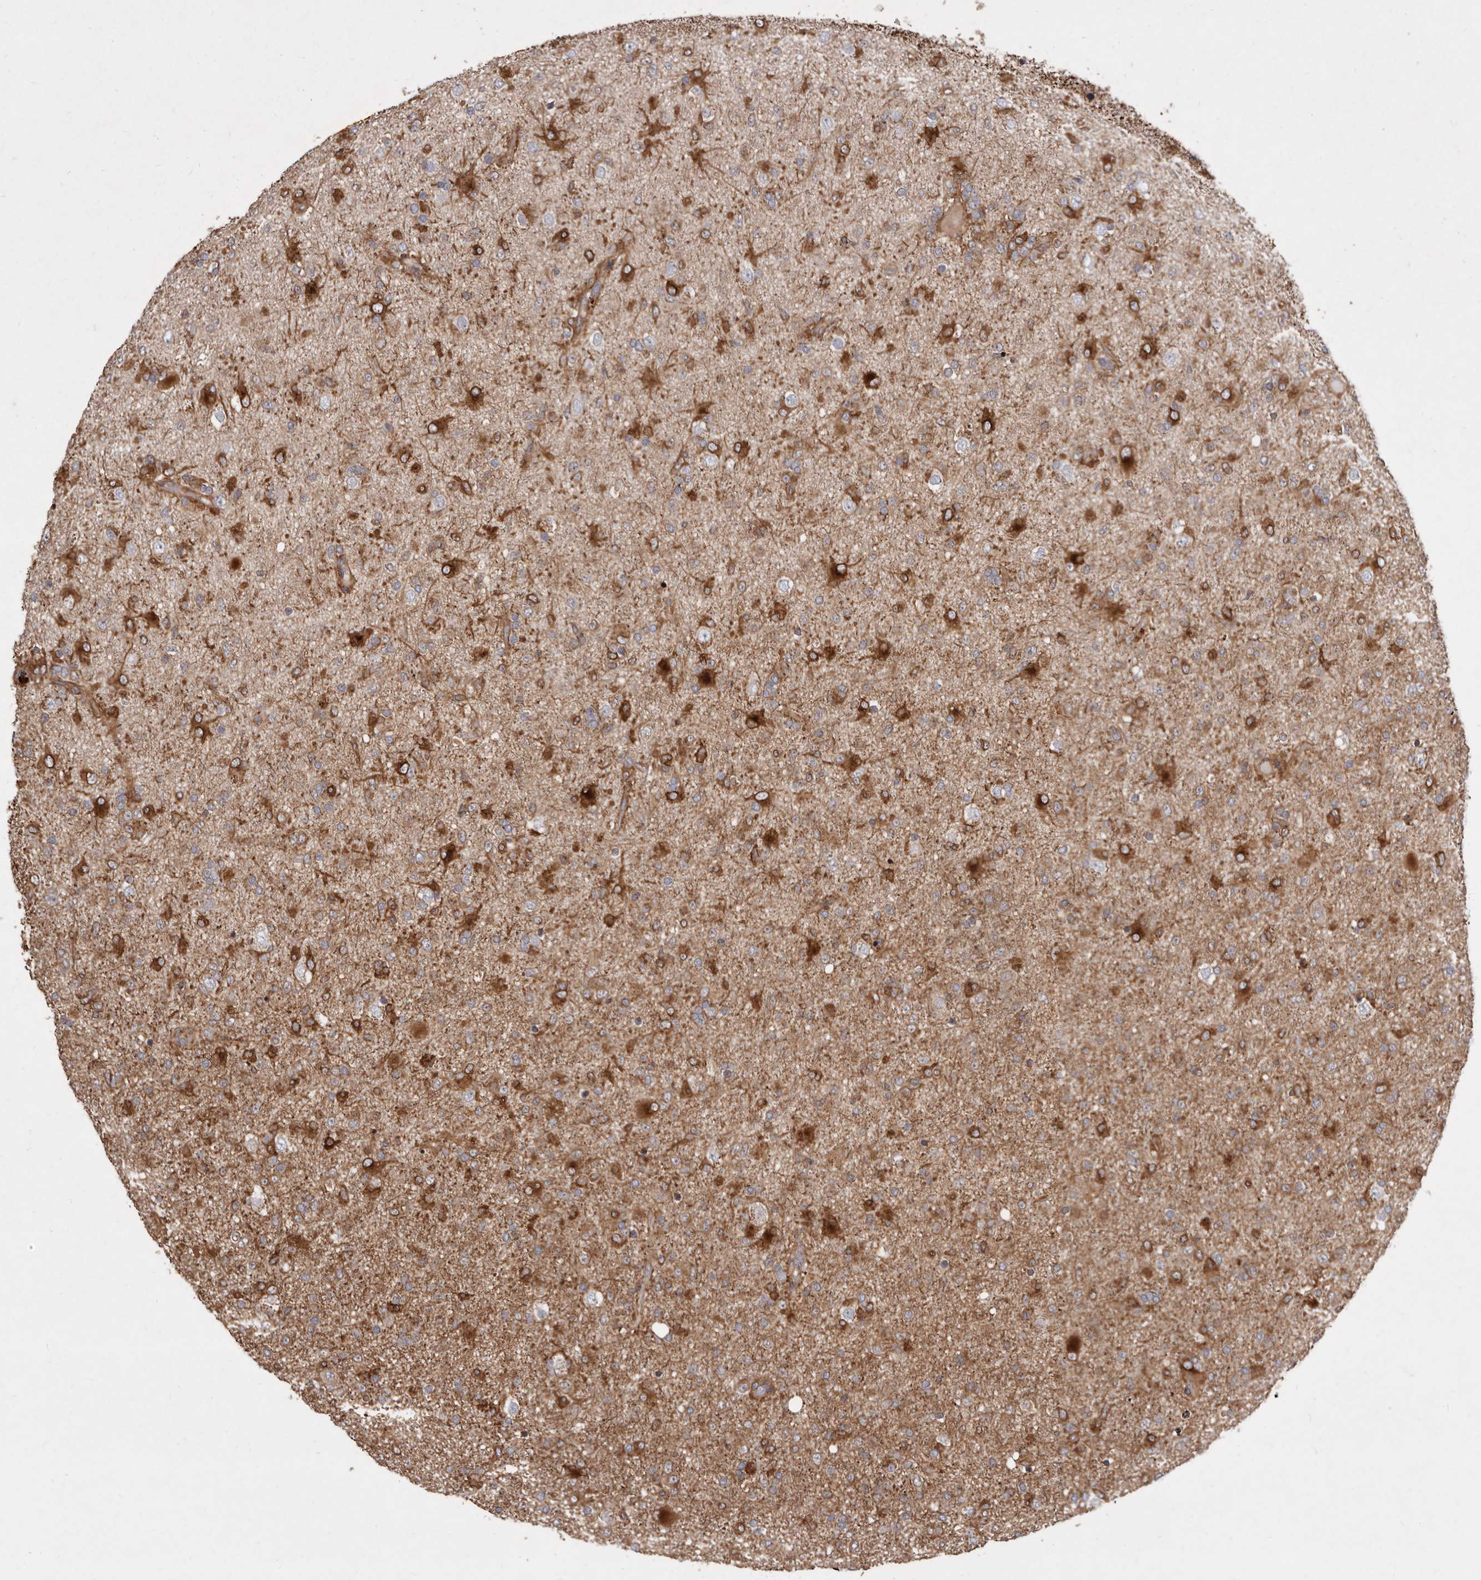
{"staining": {"intensity": "moderate", "quantity": ">75%", "location": "cytoplasmic/membranous"}, "tissue": "glioma", "cell_type": "Tumor cells", "image_type": "cancer", "snomed": [{"axis": "morphology", "description": "Glioma, malignant, Low grade"}, {"axis": "topography", "description": "Brain"}], "caption": "Protein staining of malignant low-grade glioma tissue demonstrates moderate cytoplasmic/membranous expression in about >75% of tumor cells. (DAB = brown stain, brightfield microscopy at high magnification).", "gene": "FLAD1", "patient": {"sex": "male", "age": 65}}